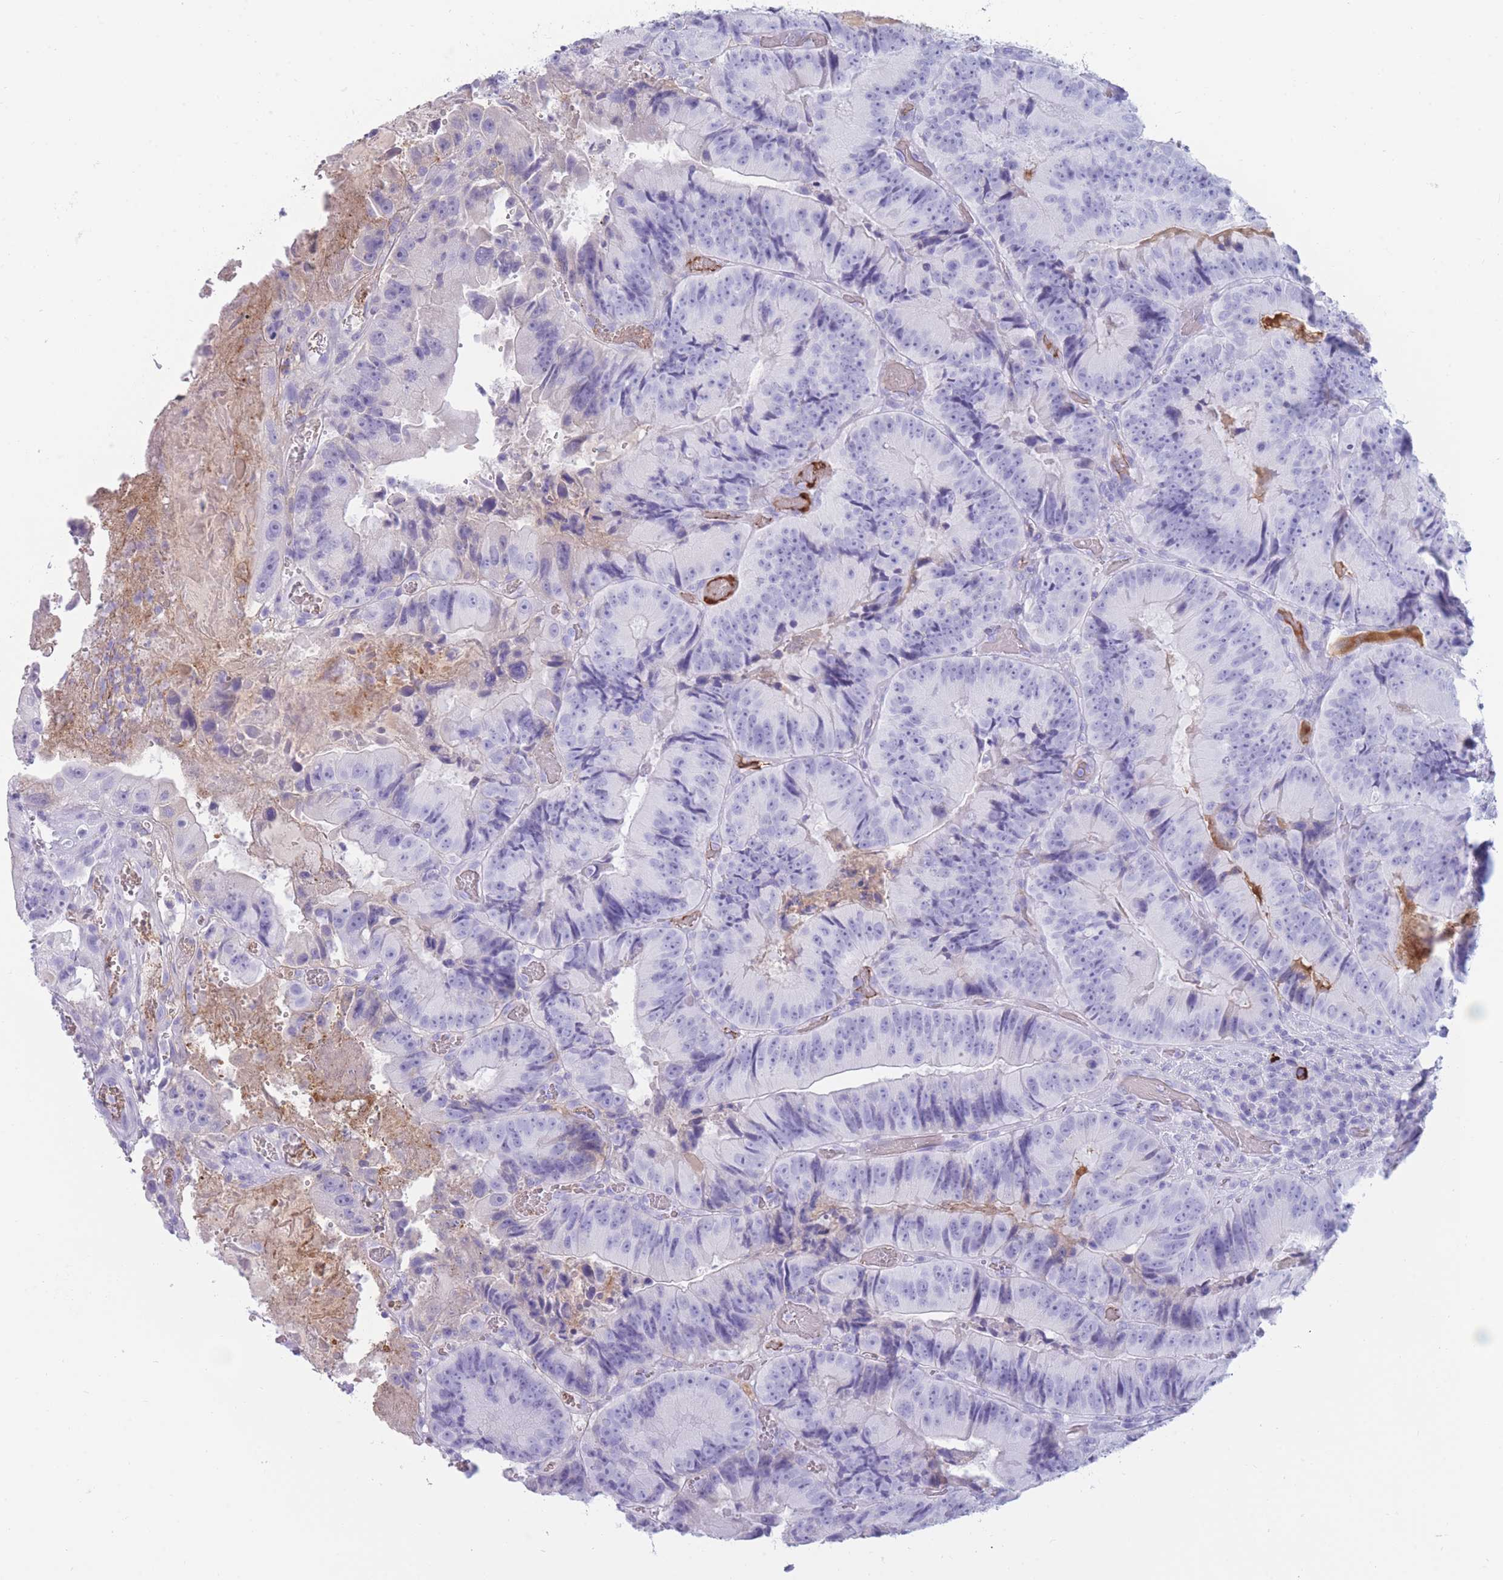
{"staining": {"intensity": "negative", "quantity": "none", "location": "none"}, "tissue": "colorectal cancer", "cell_type": "Tumor cells", "image_type": "cancer", "snomed": [{"axis": "morphology", "description": "Adenocarcinoma, NOS"}, {"axis": "topography", "description": "Colon"}], "caption": "Histopathology image shows no protein expression in tumor cells of adenocarcinoma (colorectal) tissue.", "gene": "TNFSF11", "patient": {"sex": "female", "age": 86}}